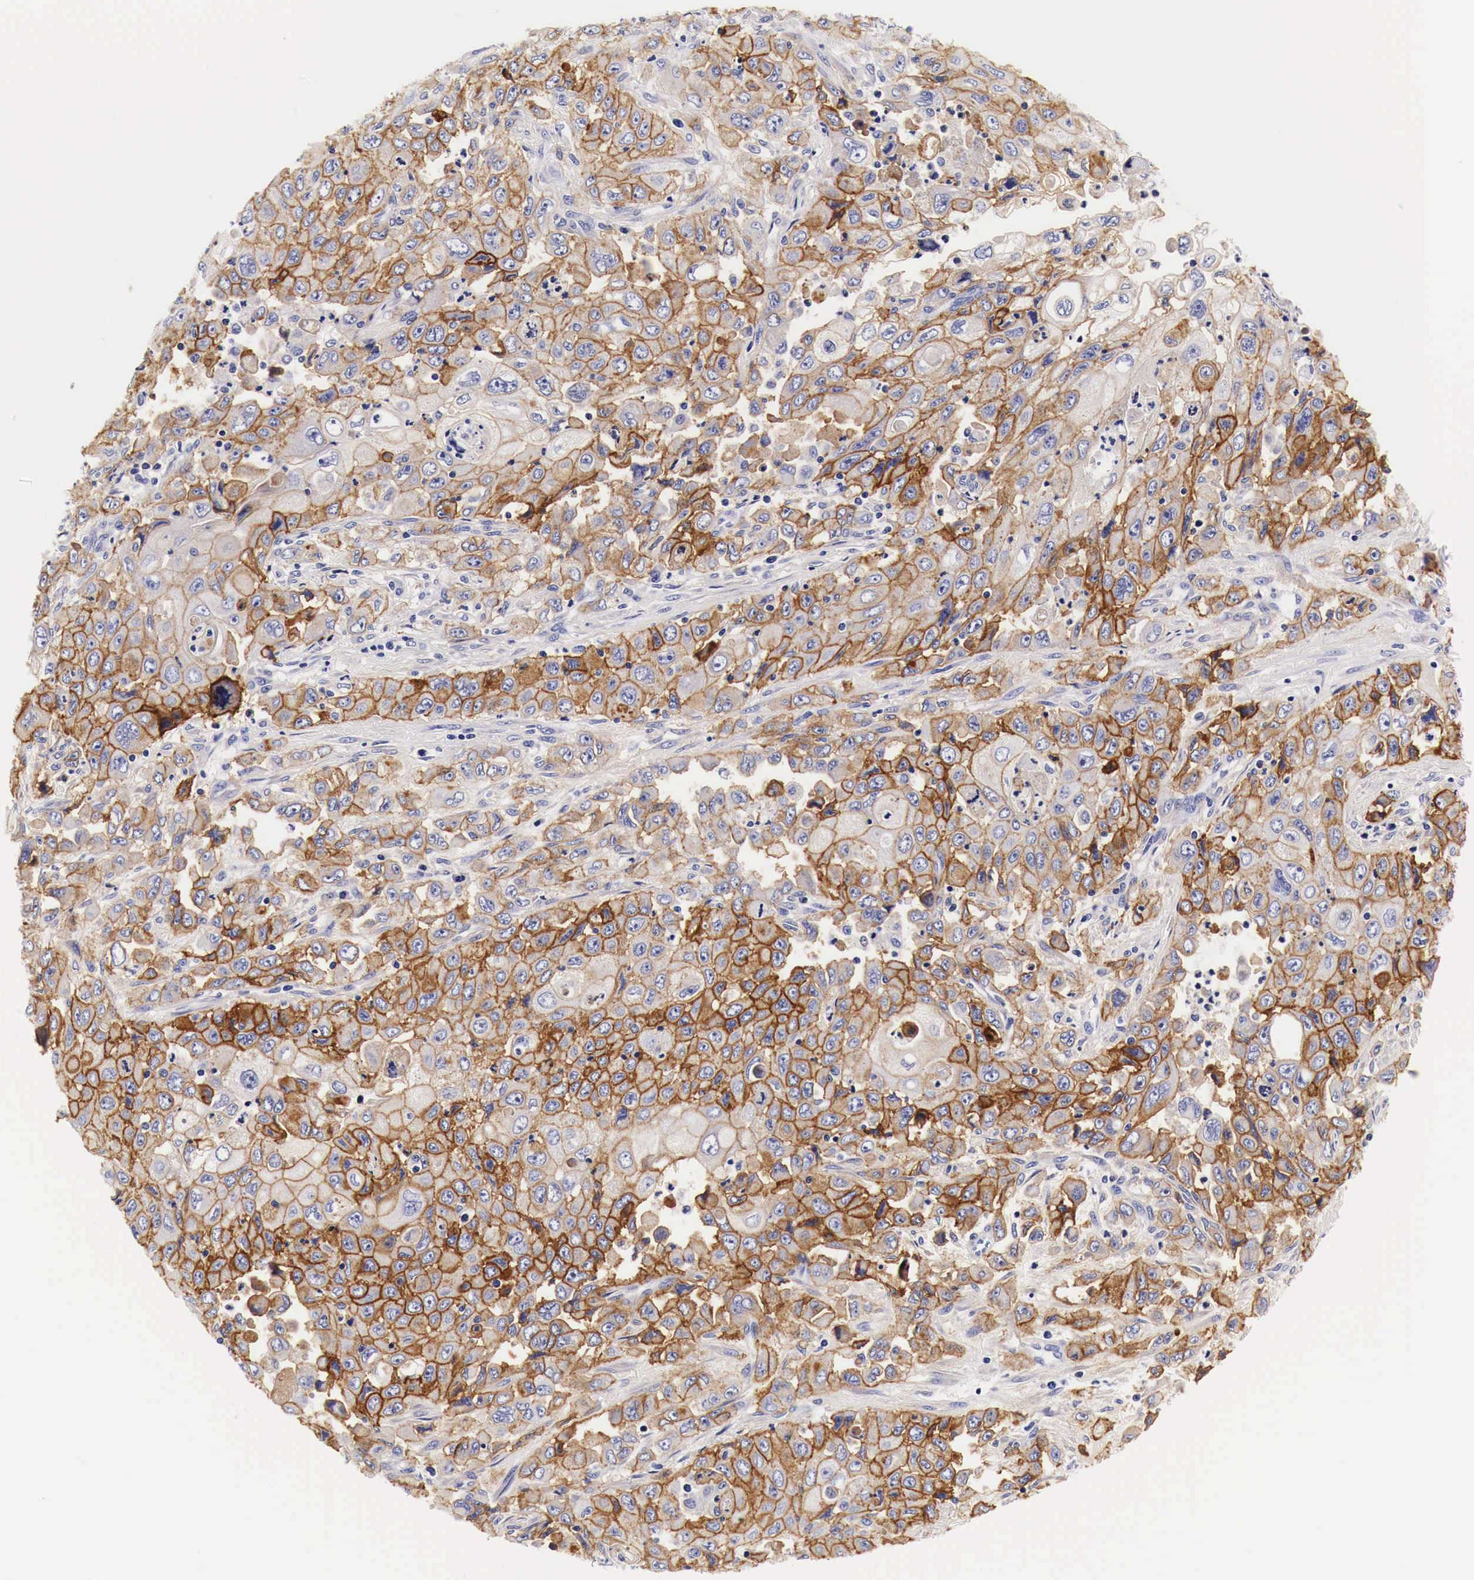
{"staining": {"intensity": "strong", "quantity": ">75%", "location": "cytoplasmic/membranous"}, "tissue": "pancreatic cancer", "cell_type": "Tumor cells", "image_type": "cancer", "snomed": [{"axis": "morphology", "description": "Adenocarcinoma, NOS"}, {"axis": "topography", "description": "Pancreas"}], "caption": "Strong cytoplasmic/membranous expression for a protein is identified in approximately >75% of tumor cells of pancreatic cancer using immunohistochemistry (IHC).", "gene": "EGFR", "patient": {"sex": "male", "age": 70}}